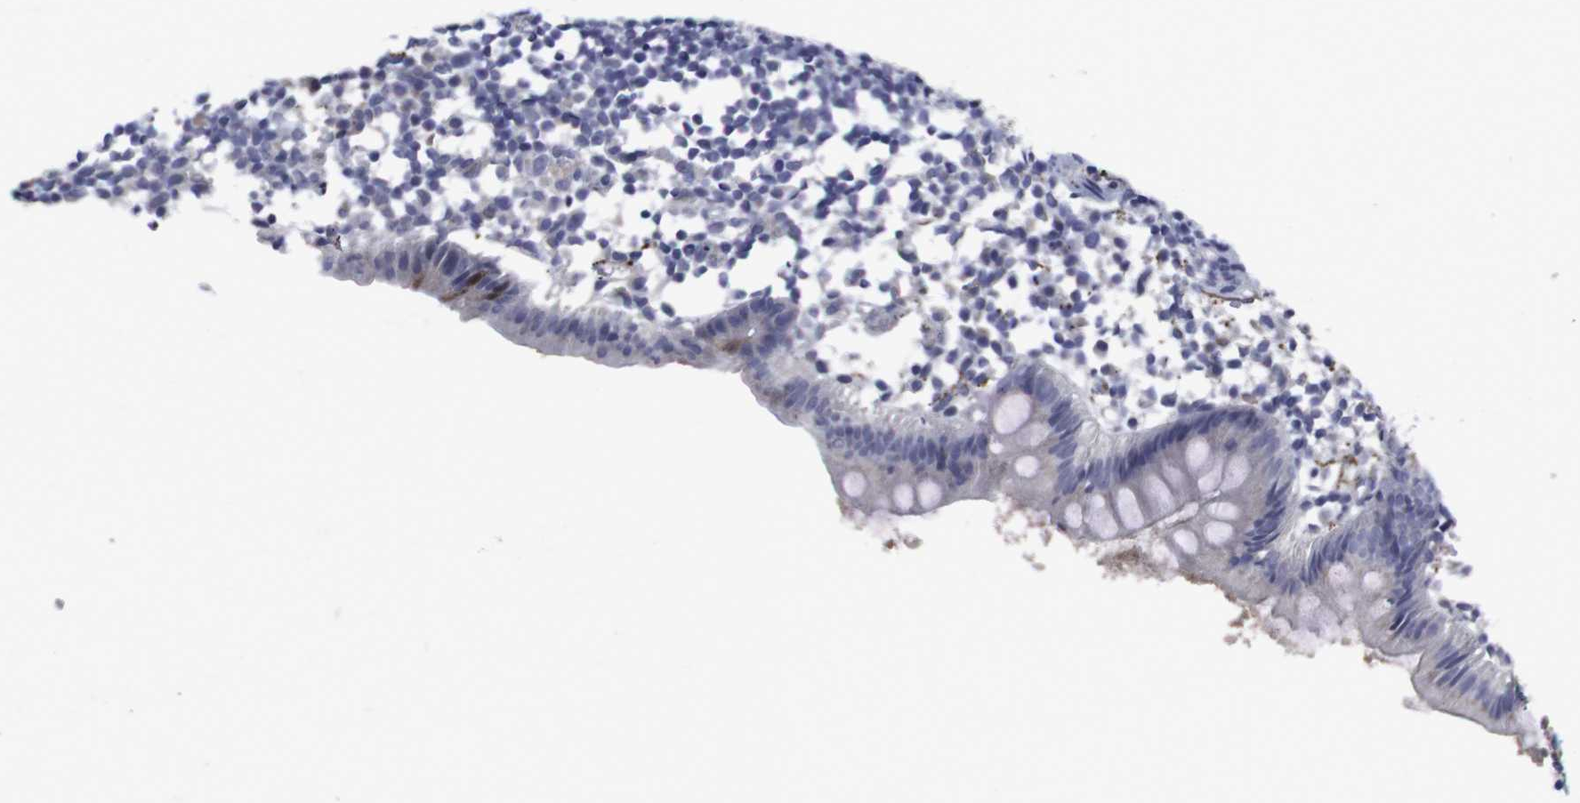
{"staining": {"intensity": "negative", "quantity": "none", "location": "none"}, "tissue": "appendix", "cell_type": "Glandular cells", "image_type": "normal", "snomed": [{"axis": "morphology", "description": "Normal tissue, NOS"}, {"axis": "topography", "description": "Appendix"}], "caption": "High power microscopy image of an IHC micrograph of unremarkable appendix, revealing no significant staining in glandular cells. (DAB (3,3'-diaminobenzidine) immunohistochemistry (IHC), high magnification).", "gene": "SNCG", "patient": {"sex": "female", "age": 20}}